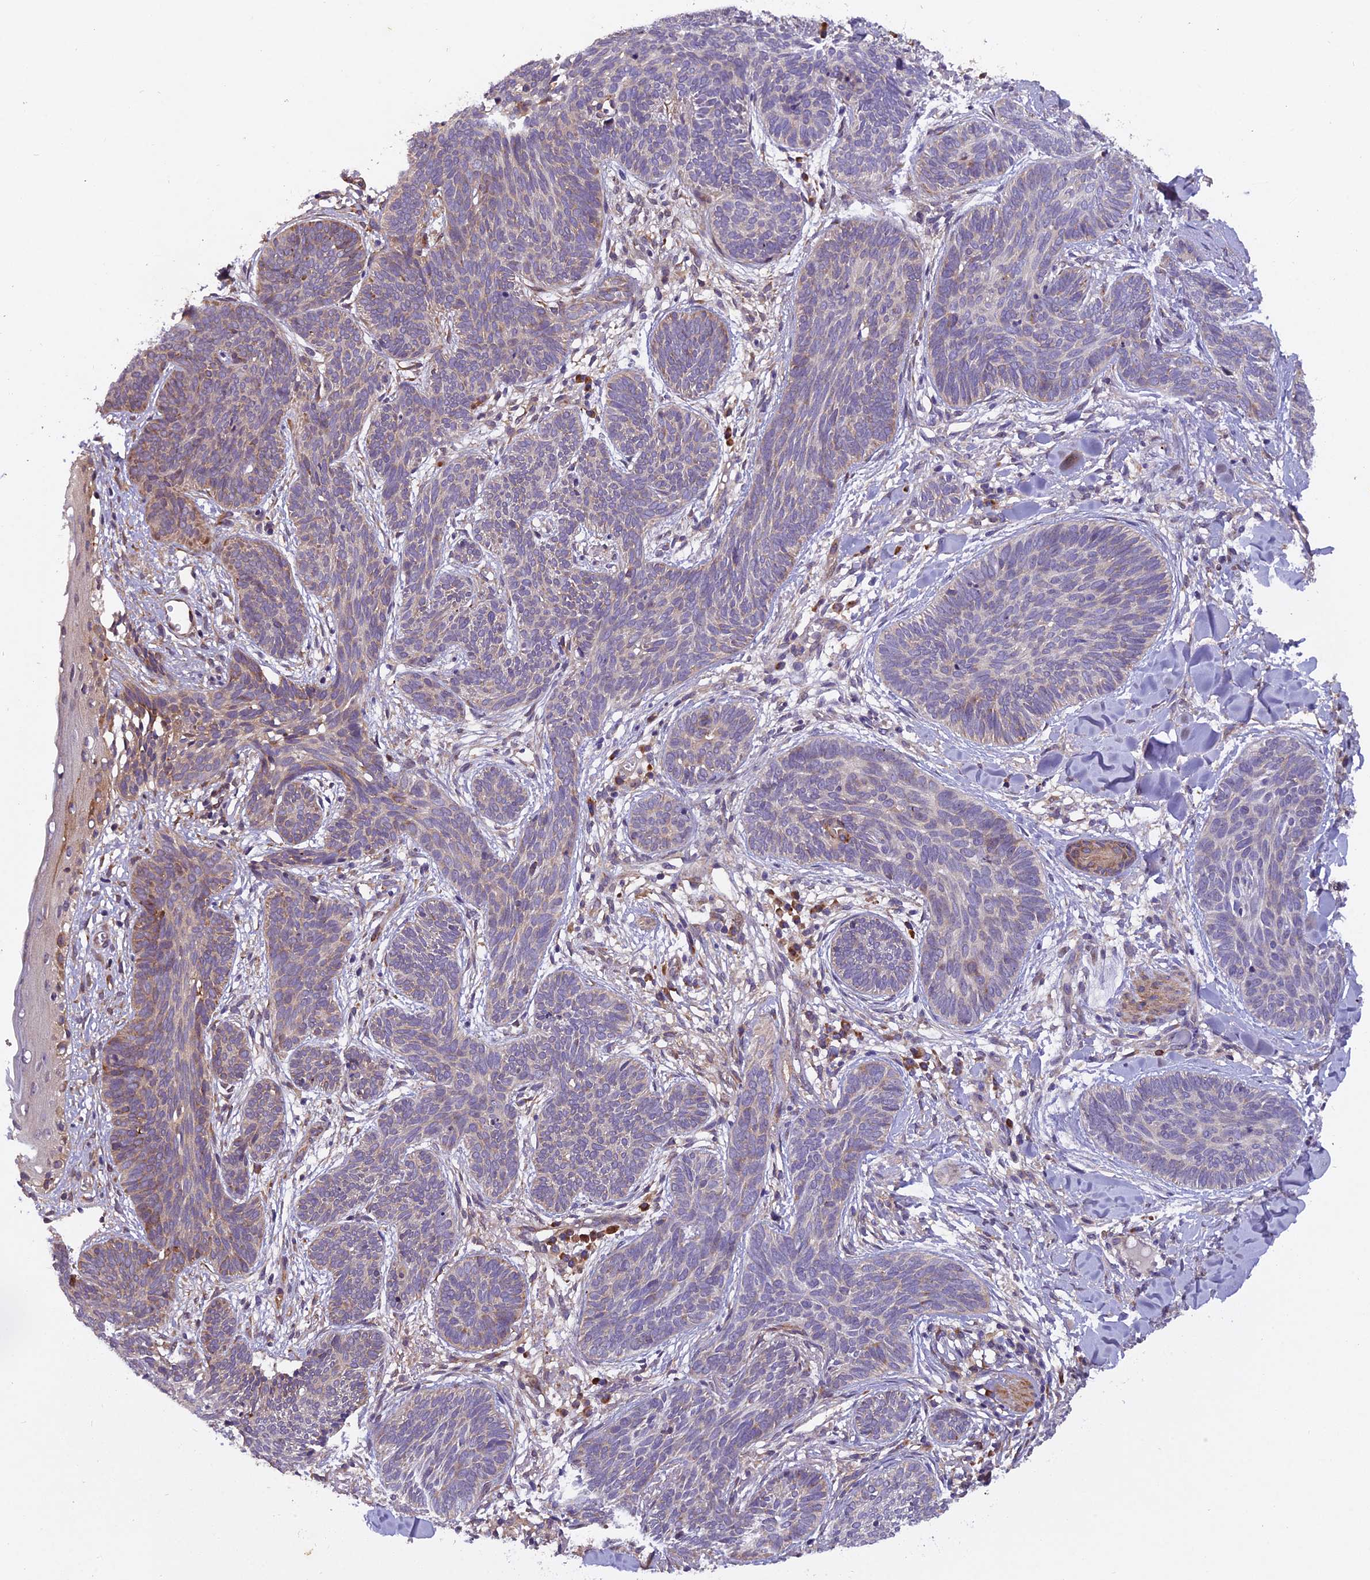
{"staining": {"intensity": "weak", "quantity": "<25%", "location": "cytoplasmic/membranous"}, "tissue": "skin cancer", "cell_type": "Tumor cells", "image_type": "cancer", "snomed": [{"axis": "morphology", "description": "Basal cell carcinoma"}, {"axis": "topography", "description": "Skin"}], "caption": "Immunohistochemistry of human skin basal cell carcinoma exhibits no positivity in tumor cells.", "gene": "CENPL", "patient": {"sex": "female", "age": 81}}